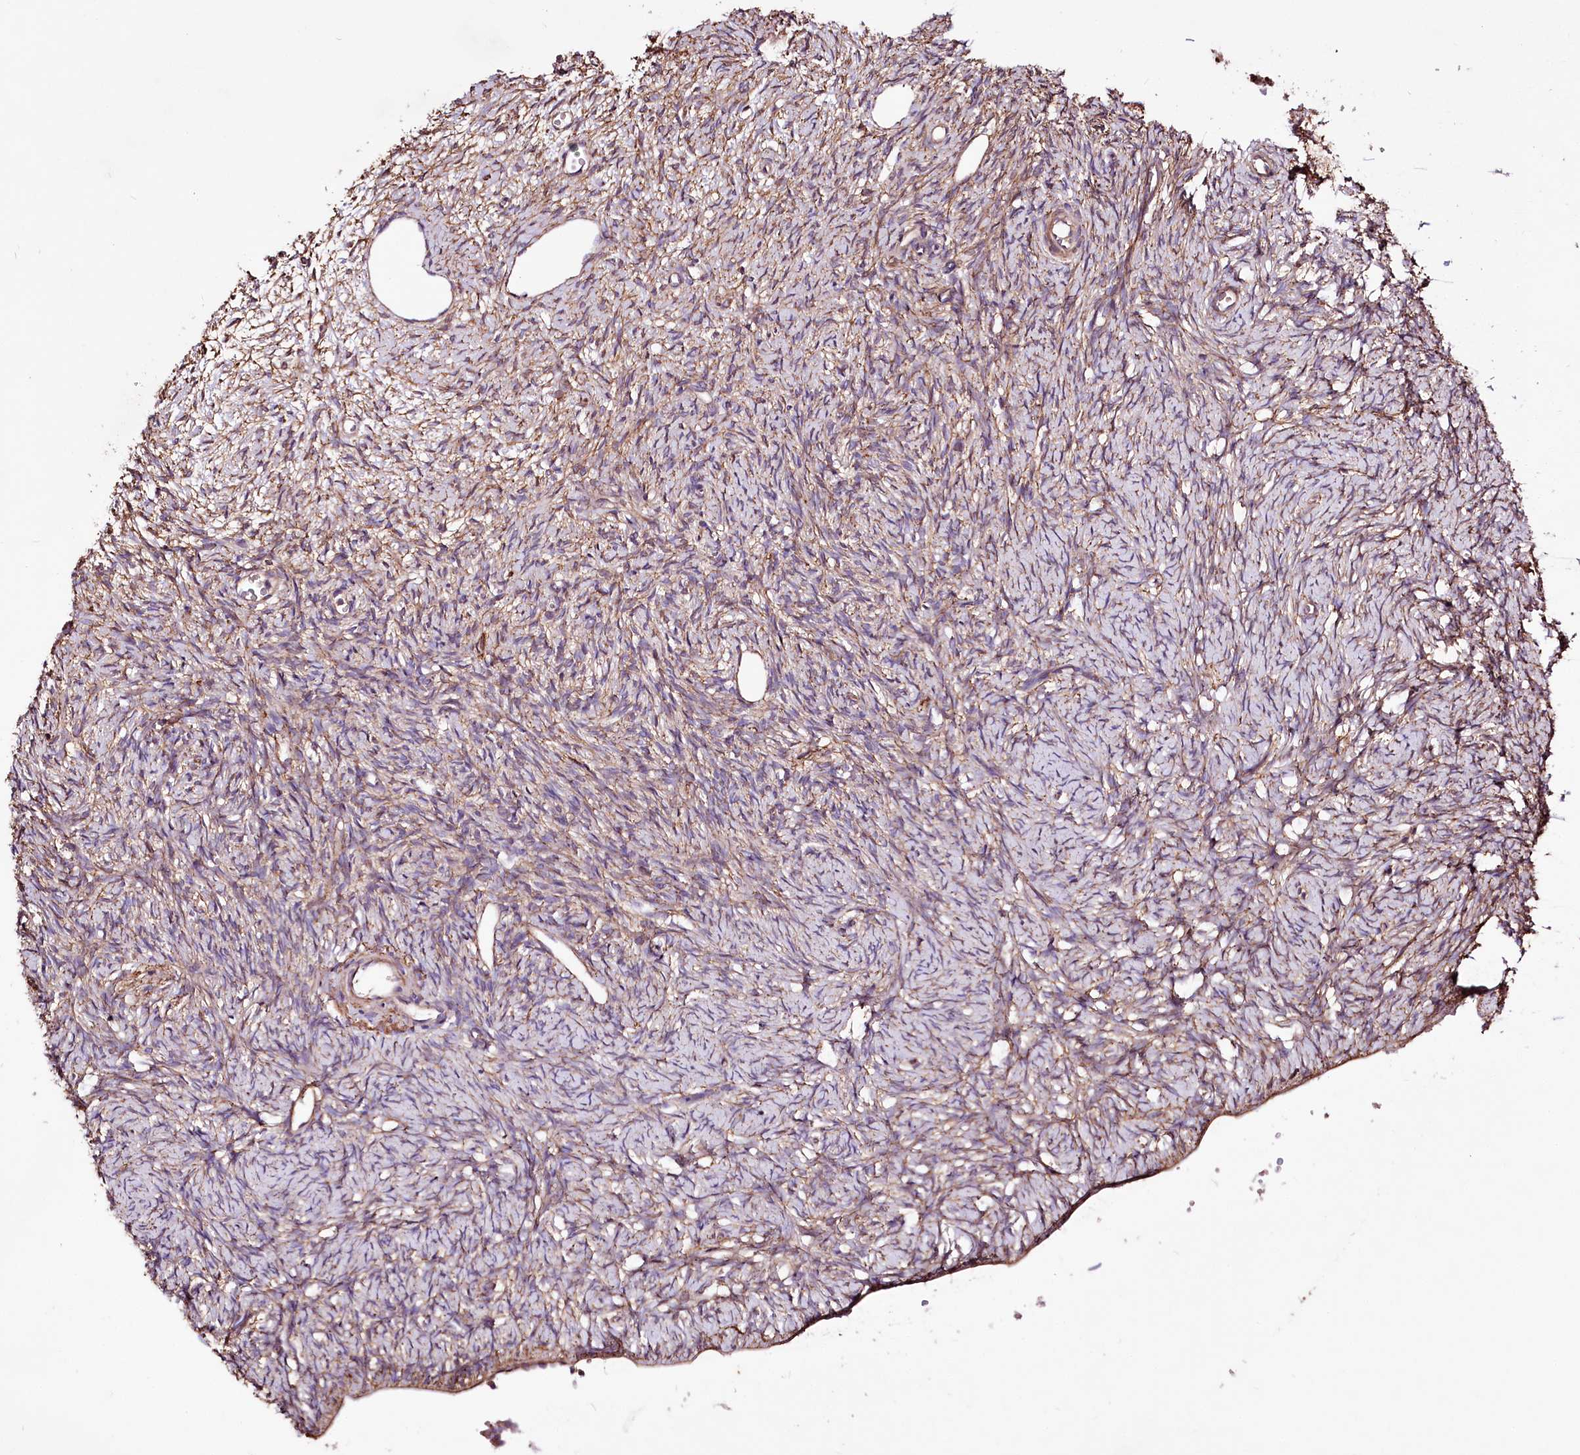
{"staining": {"intensity": "moderate", "quantity": "25%-75%", "location": "cytoplasmic/membranous"}, "tissue": "ovary", "cell_type": "Ovarian stroma cells", "image_type": "normal", "snomed": [{"axis": "morphology", "description": "Normal tissue, NOS"}, {"axis": "topography", "description": "Ovary"}], "caption": "Ovary stained with a brown dye shows moderate cytoplasmic/membranous positive positivity in approximately 25%-75% of ovarian stroma cells.", "gene": "WWC1", "patient": {"sex": "female", "age": 51}}